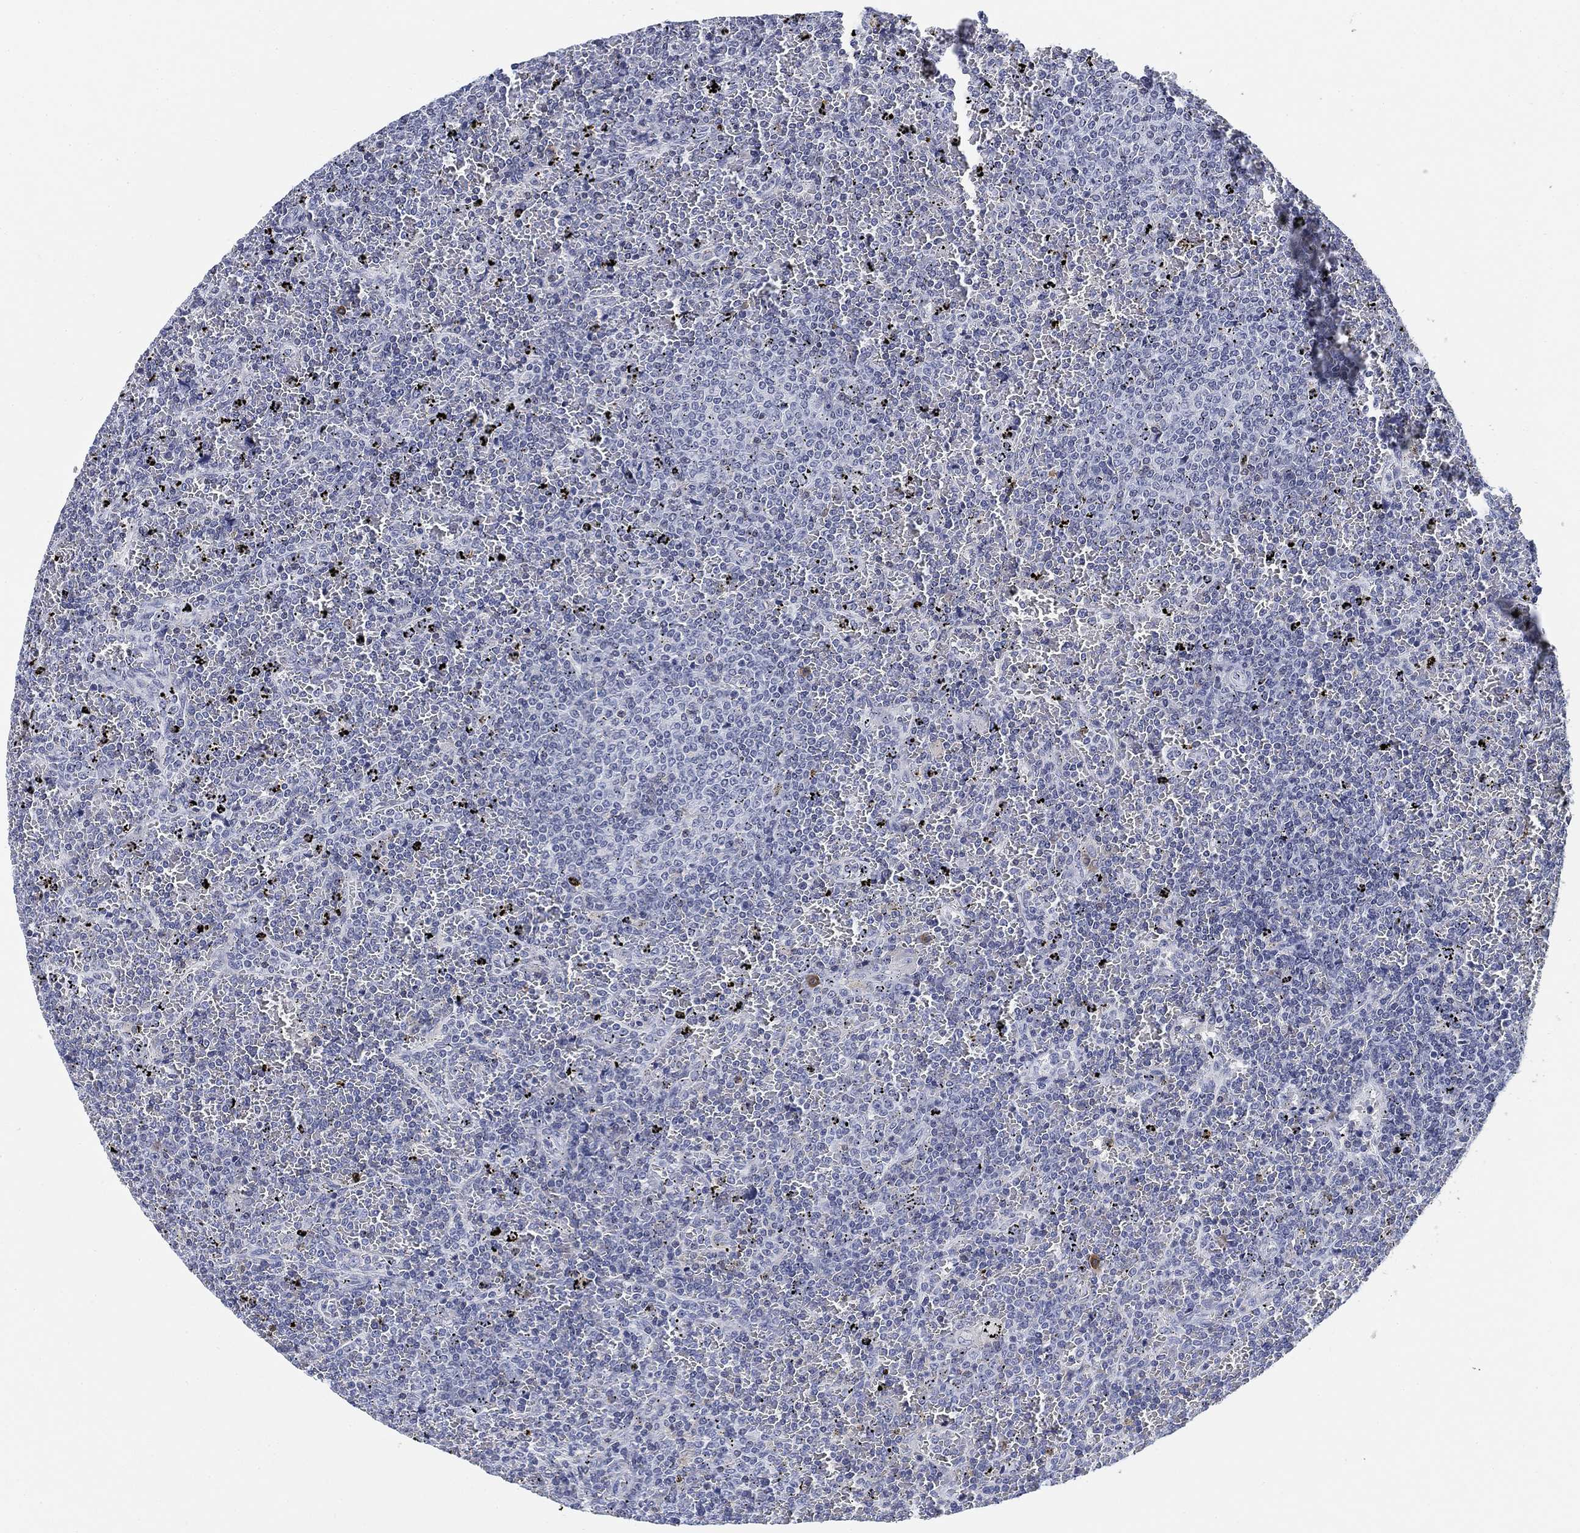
{"staining": {"intensity": "negative", "quantity": "none", "location": "none"}, "tissue": "lymphoma", "cell_type": "Tumor cells", "image_type": "cancer", "snomed": [{"axis": "morphology", "description": "Malignant lymphoma, non-Hodgkin's type, Low grade"}, {"axis": "topography", "description": "Spleen"}], "caption": "This image is of malignant lymphoma, non-Hodgkin's type (low-grade) stained with immunohistochemistry (IHC) to label a protein in brown with the nuclei are counter-stained blue. There is no positivity in tumor cells. (DAB IHC, high magnification).", "gene": "FYB1", "patient": {"sex": "female", "age": 77}}